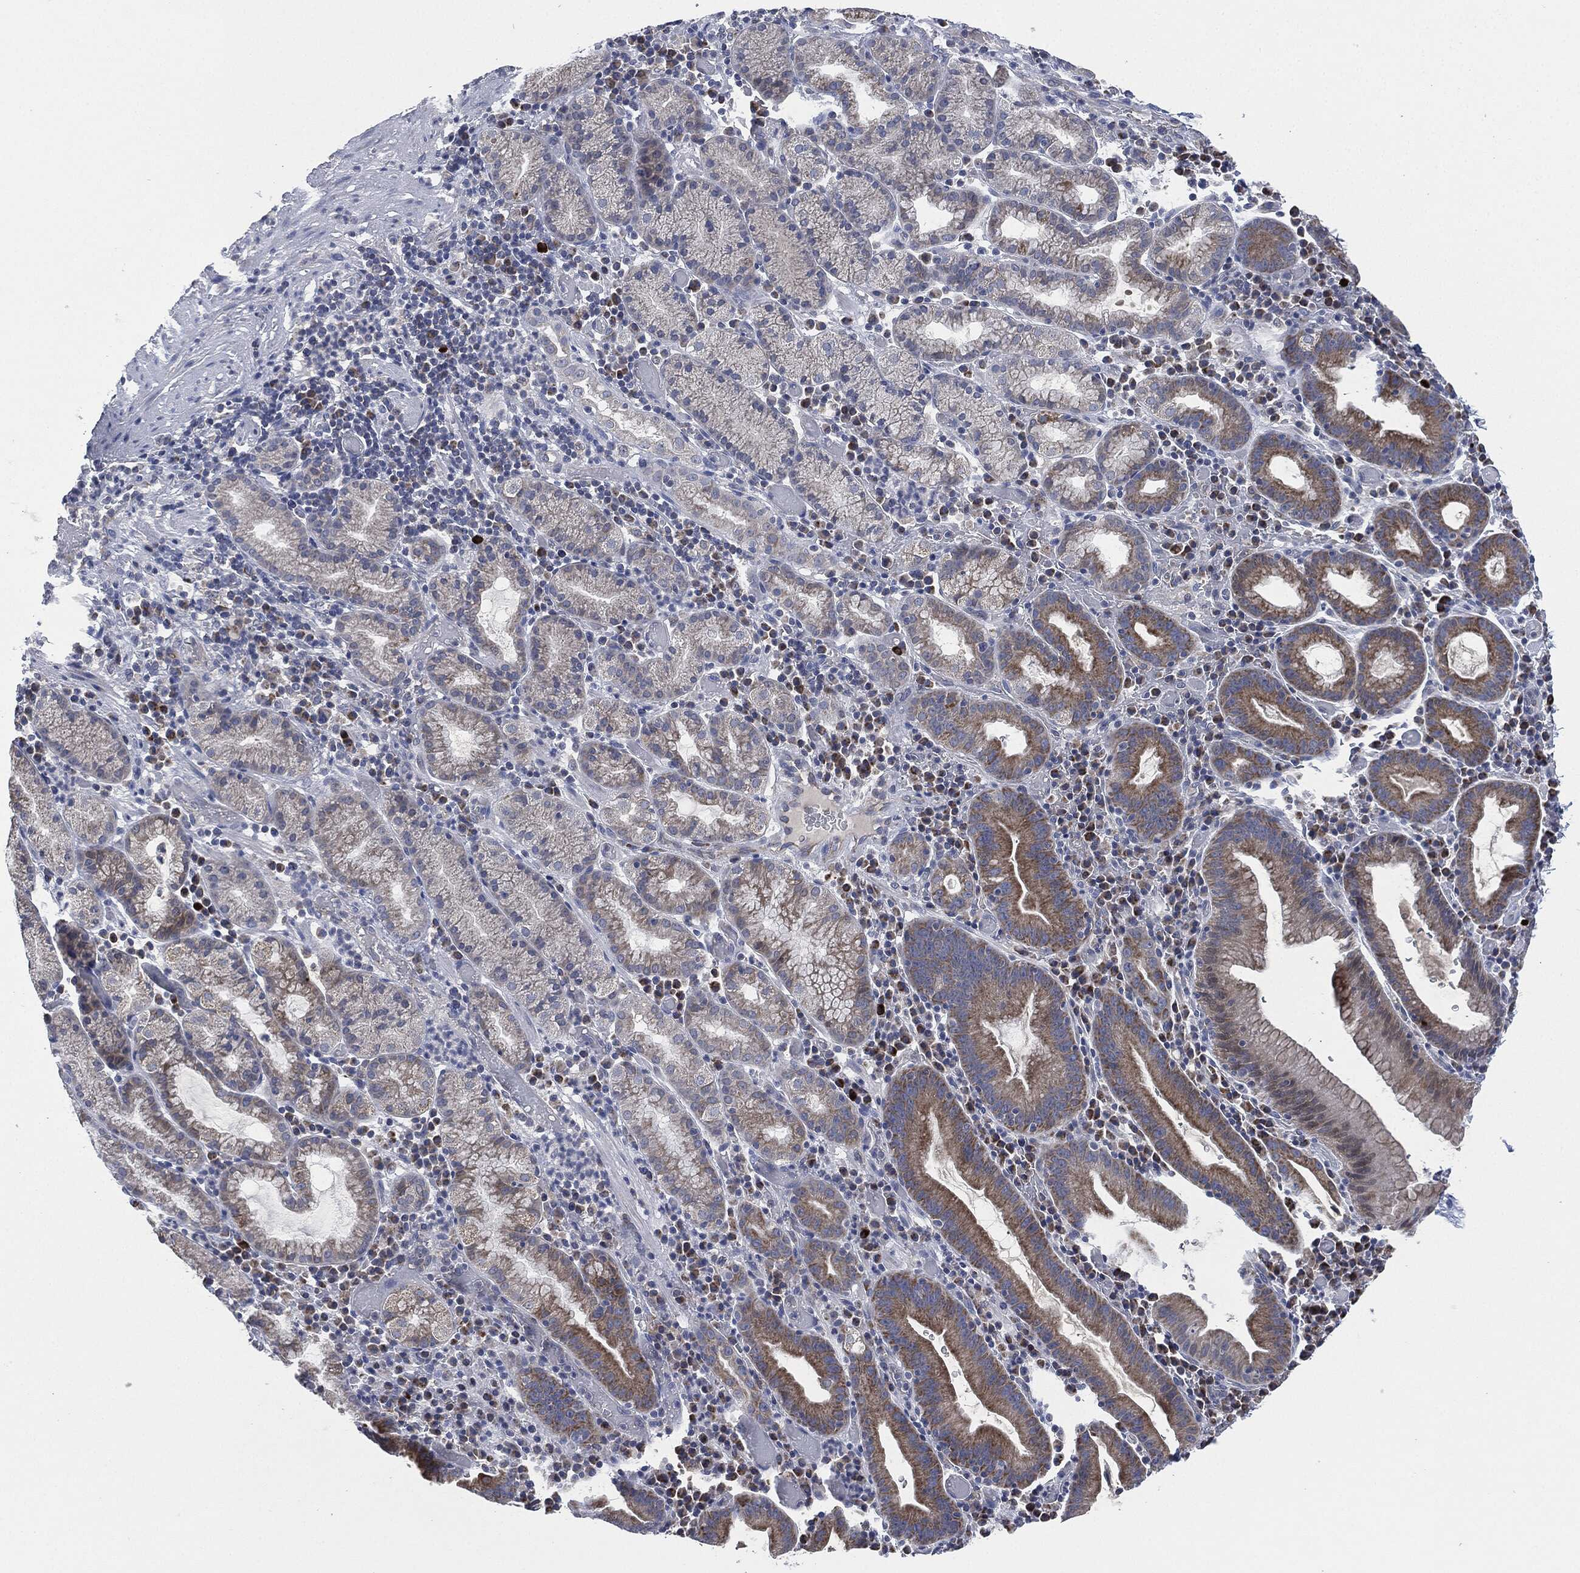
{"staining": {"intensity": "strong", "quantity": "25%-75%", "location": "cytoplasmic/membranous"}, "tissue": "stomach cancer", "cell_type": "Tumor cells", "image_type": "cancer", "snomed": [{"axis": "morphology", "description": "Adenocarcinoma, NOS"}, {"axis": "topography", "description": "Stomach"}], "caption": "The histopathology image shows immunohistochemical staining of stomach cancer. There is strong cytoplasmic/membranous staining is appreciated in approximately 25%-75% of tumor cells.", "gene": "SIGLEC9", "patient": {"sex": "male", "age": 79}}